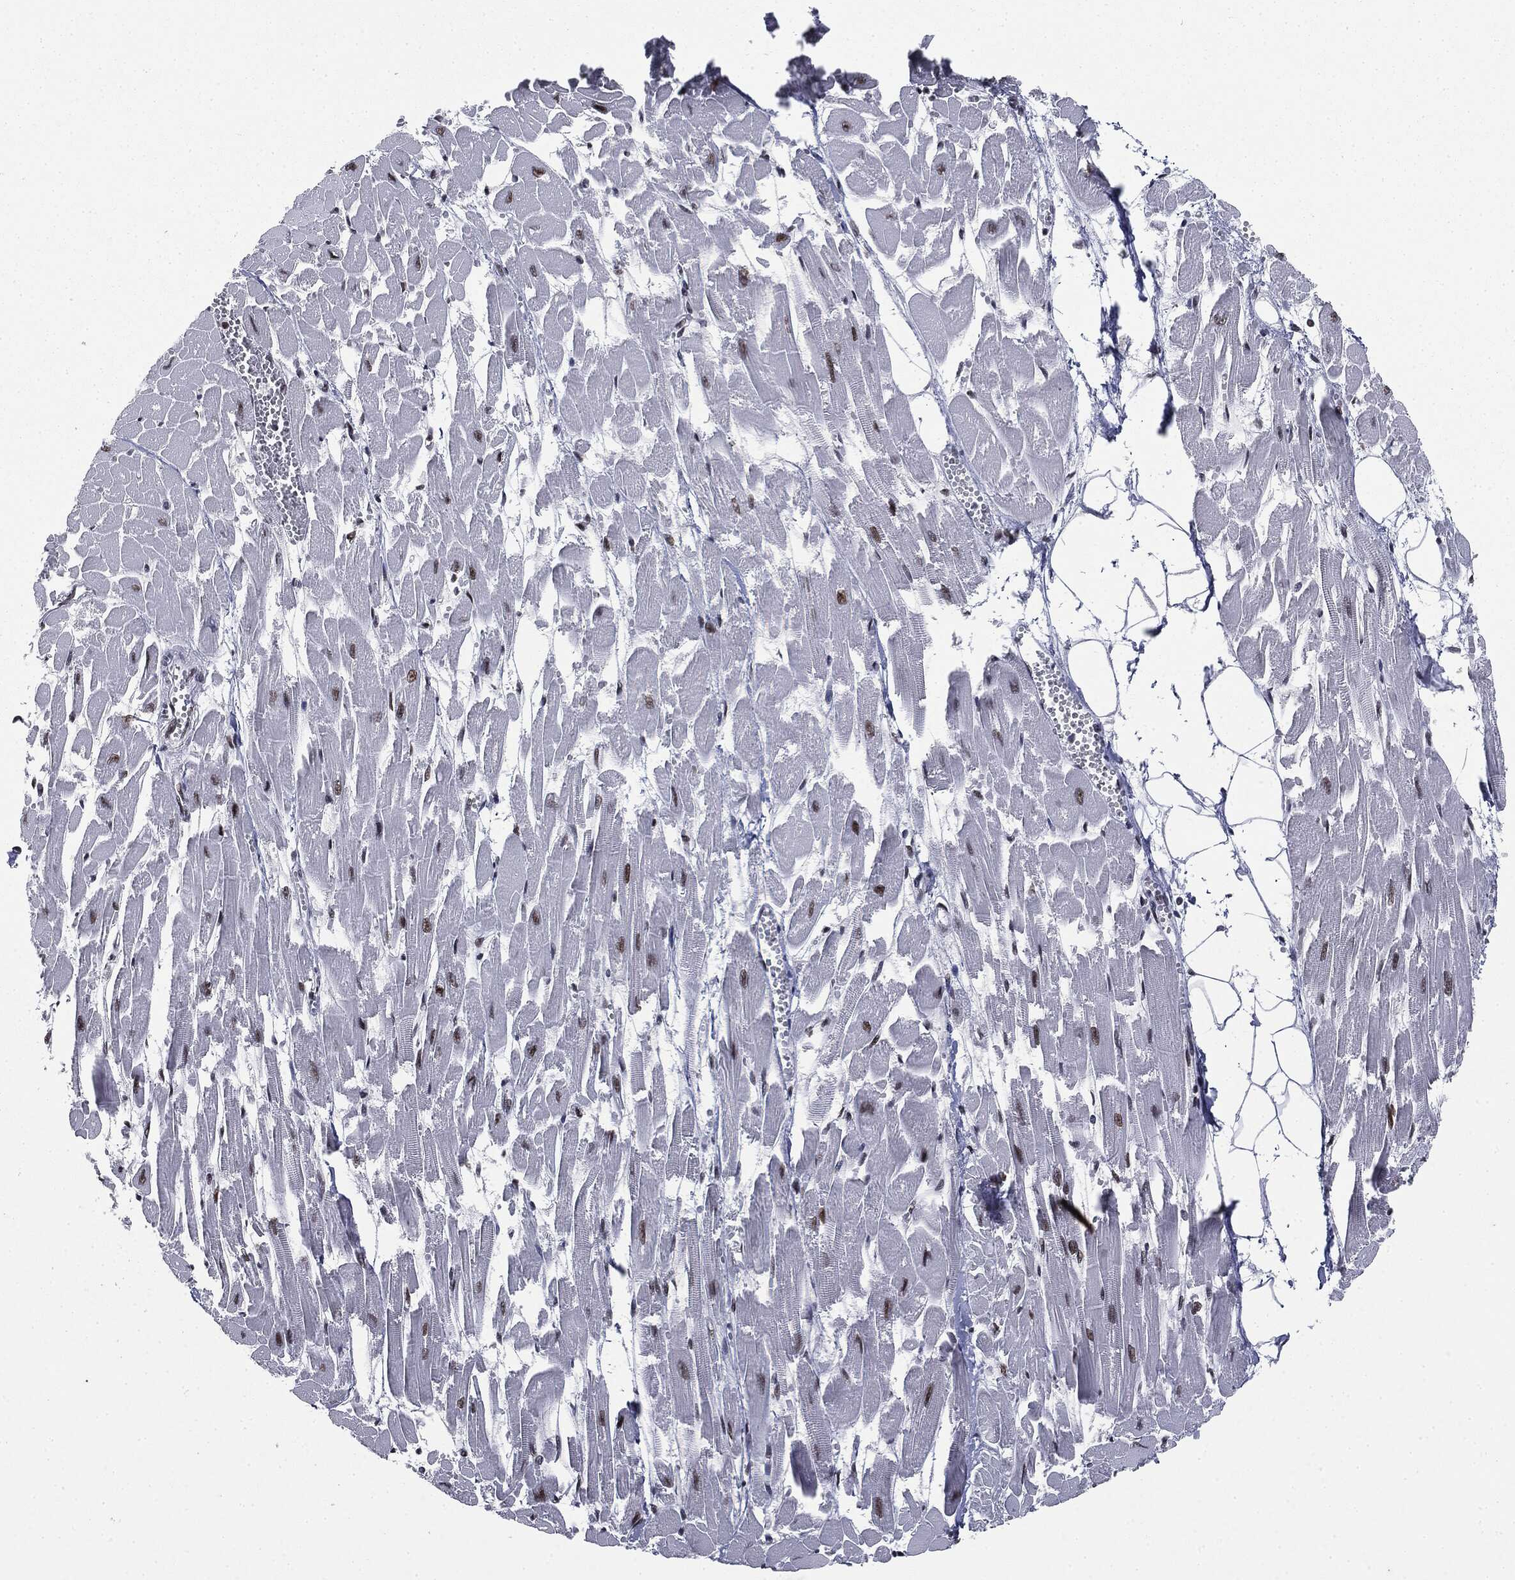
{"staining": {"intensity": "strong", "quantity": "25%-75%", "location": "nuclear"}, "tissue": "heart muscle", "cell_type": "Cardiomyocytes", "image_type": "normal", "snomed": [{"axis": "morphology", "description": "Normal tissue, NOS"}, {"axis": "topography", "description": "Heart"}], "caption": "Approximately 25%-75% of cardiomyocytes in unremarkable heart muscle reveal strong nuclear protein staining as visualized by brown immunohistochemical staining.", "gene": "MSH2", "patient": {"sex": "female", "age": 52}}